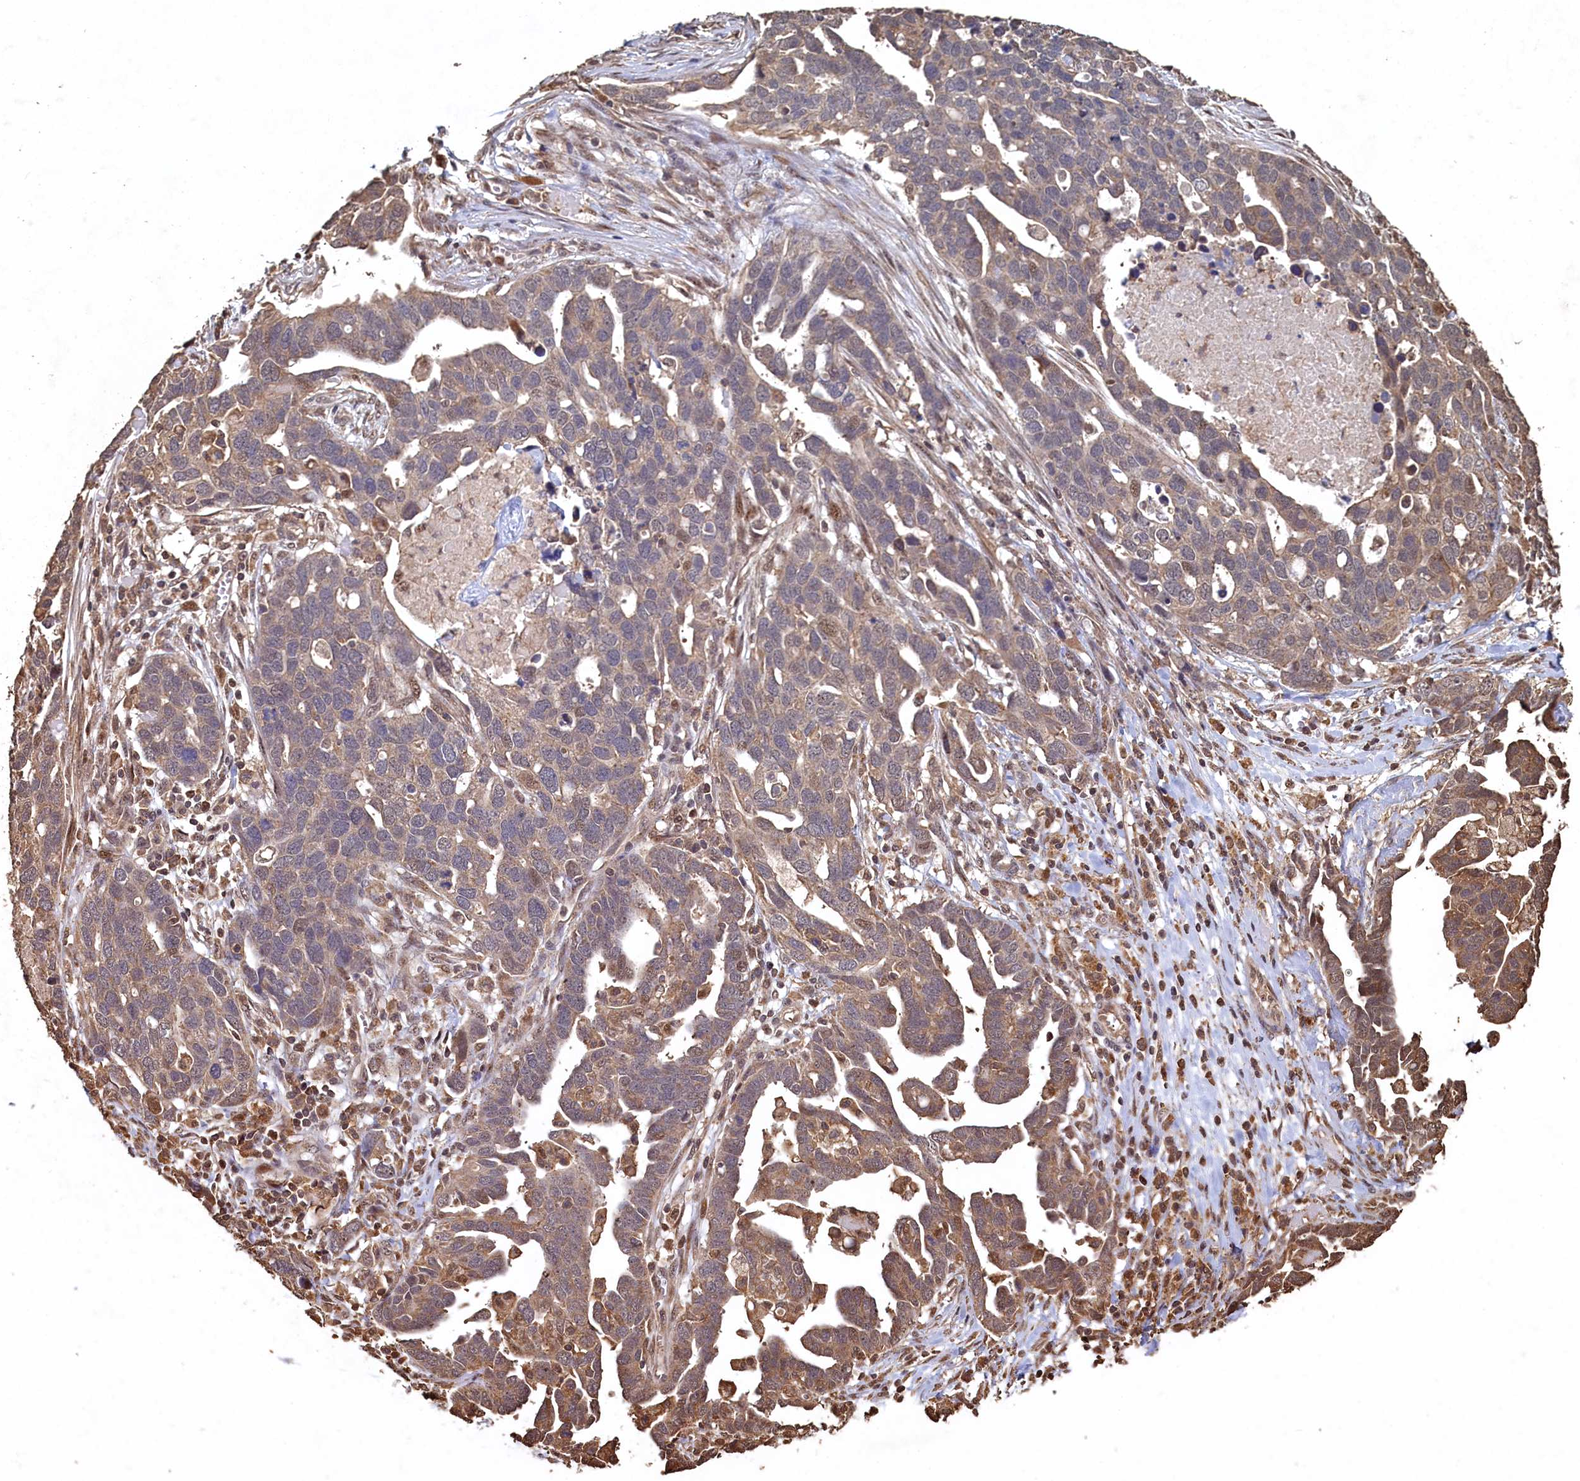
{"staining": {"intensity": "weak", "quantity": "<25%", "location": "cytoplasmic/membranous"}, "tissue": "ovarian cancer", "cell_type": "Tumor cells", "image_type": "cancer", "snomed": [{"axis": "morphology", "description": "Cystadenocarcinoma, serous, NOS"}, {"axis": "topography", "description": "Ovary"}], "caption": "Ovarian serous cystadenocarcinoma stained for a protein using immunohistochemistry displays no positivity tumor cells.", "gene": "PIGN", "patient": {"sex": "female", "age": 54}}